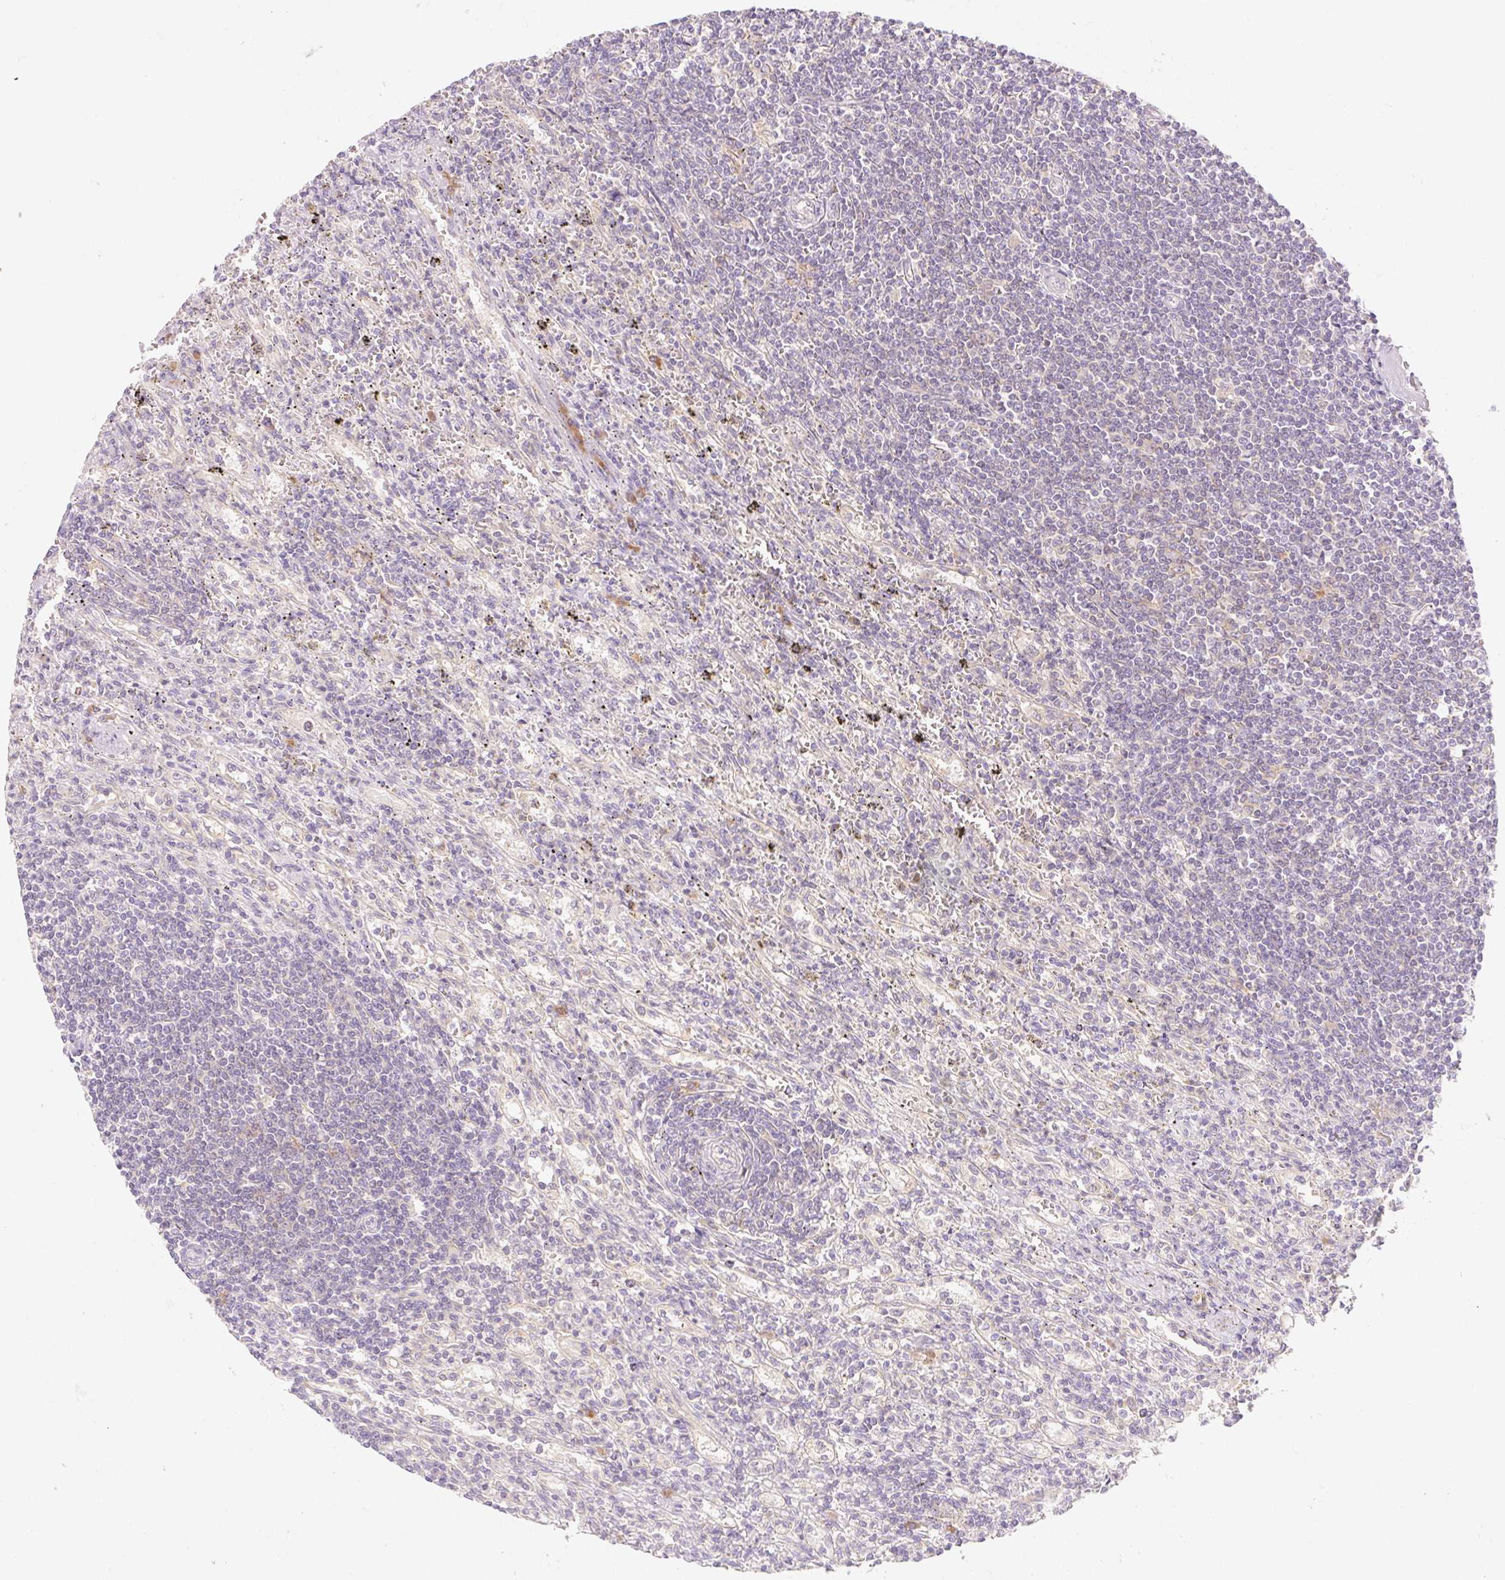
{"staining": {"intensity": "negative", "quantity": "none", "location": "none"}, "tissue": "lymphoma", "cell_type": "Tumor cells", "image_type": "cancer", "snomed": [{"axis": "morphology", "description": "Malignant lymphoma, non-Hodgkin's type, Low grade"}, {"axis": "topography", "description": "Spleen"}], "caption": "An immunohistochemistry (IHC) histopathology image of malignant lymphoma, non-Hodgkin's type (low-grade) is shown. There is no staining in tumor cells of malignant lymphoma, non-Hodgkin's type (low-grade).", "gene": "MYO1D", "patient": {"sex": "male", "age": 76}}